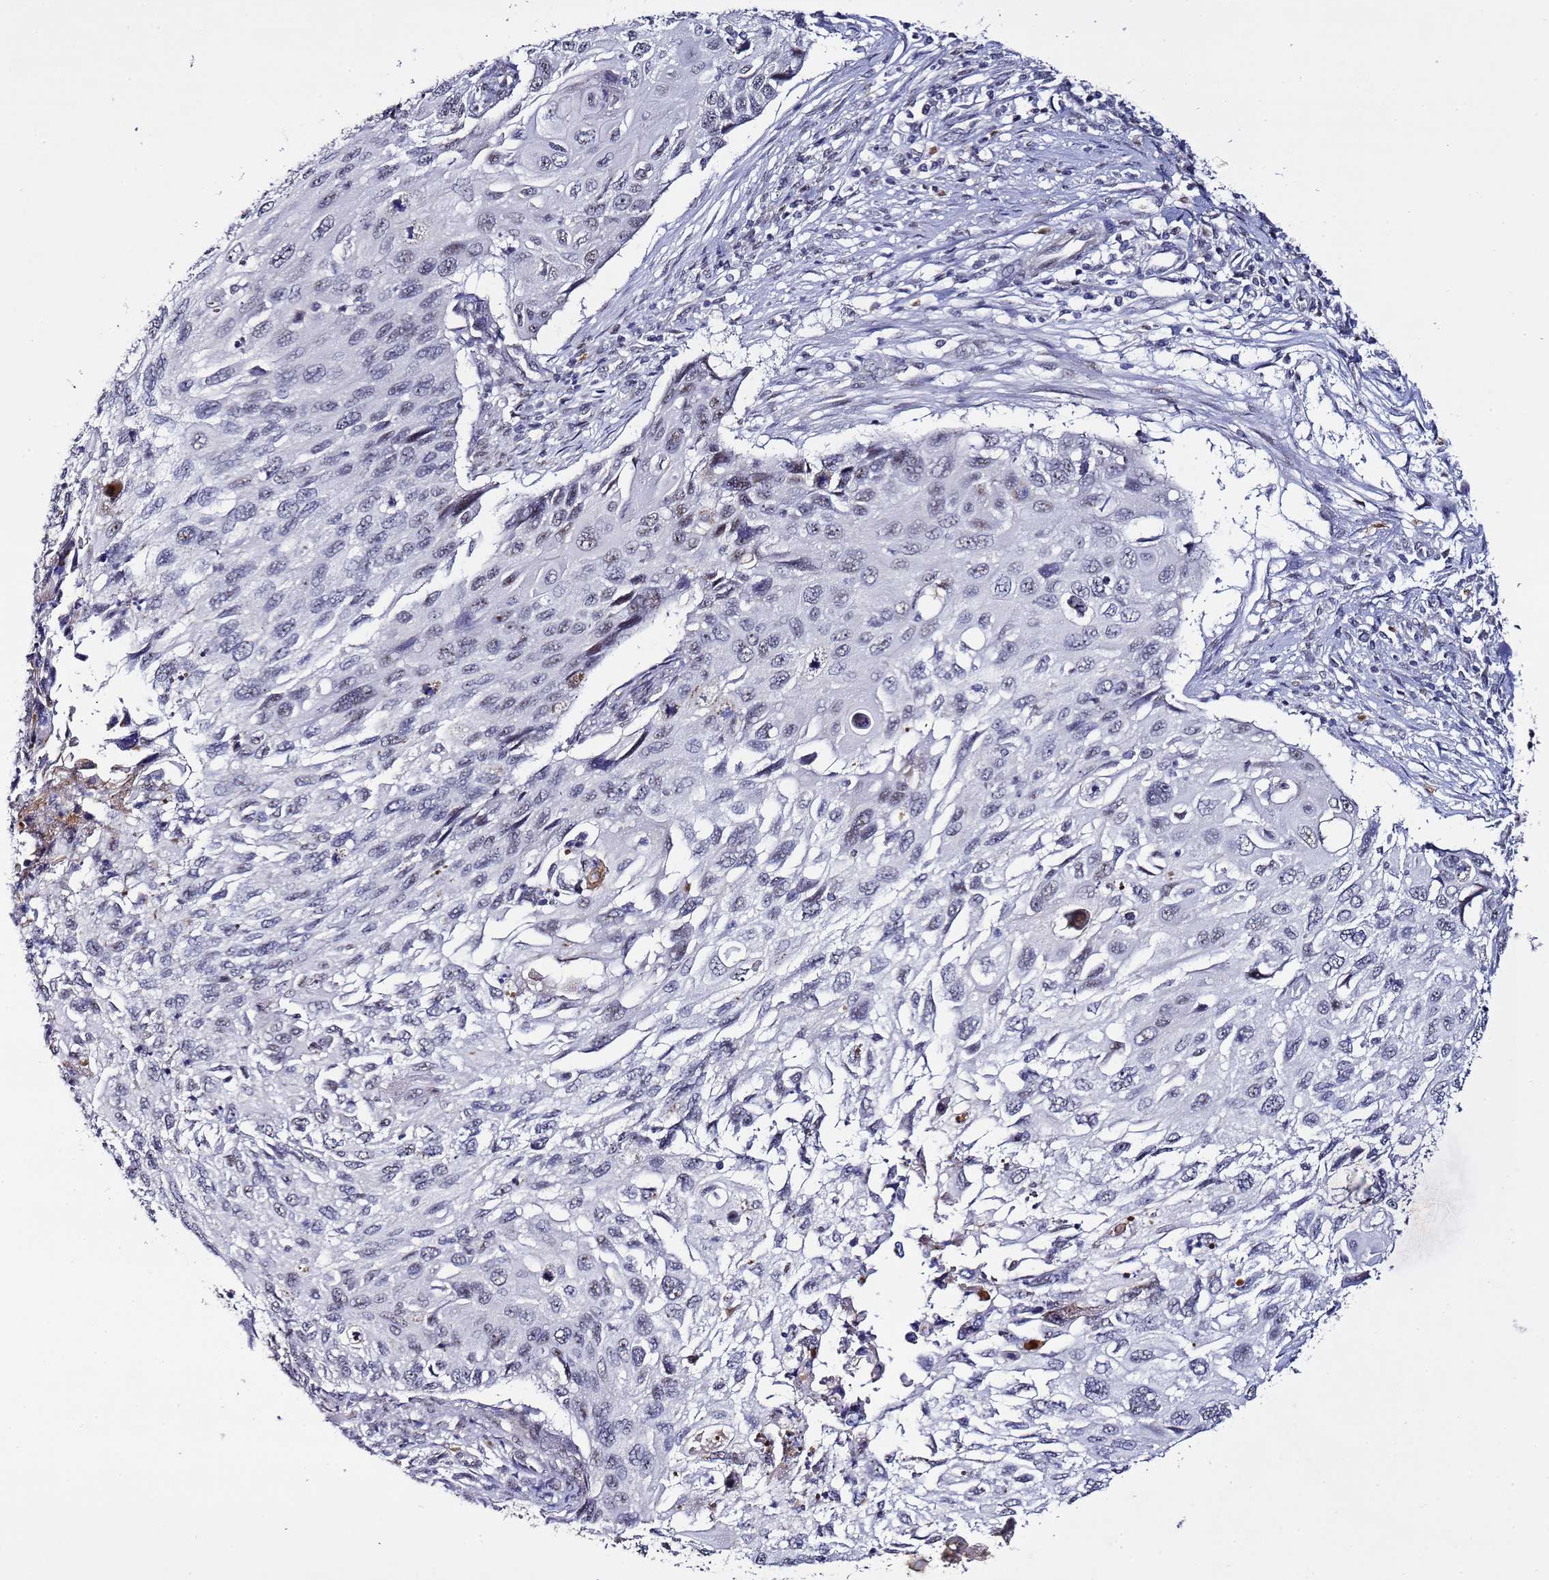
{"staining": {"intensity": "negative", "quantity": "none", "location": "none"}, "tissue": "cervical cancer", "cell_type": "Tumor cells", "image_type": "cancer", "snomed": [{"axis": "morphology", "description": "Squamous cell carcinoma, NOS"}, {"axis": "topography", "description": "Cervix"}], "caption": "Squamous cell carcinoma (cervical) was stained to show a protein in brown. There is no significant staining in tumor cells.", "gene": "PSMA7", "patient": {"sex": "female", "age": 70}}